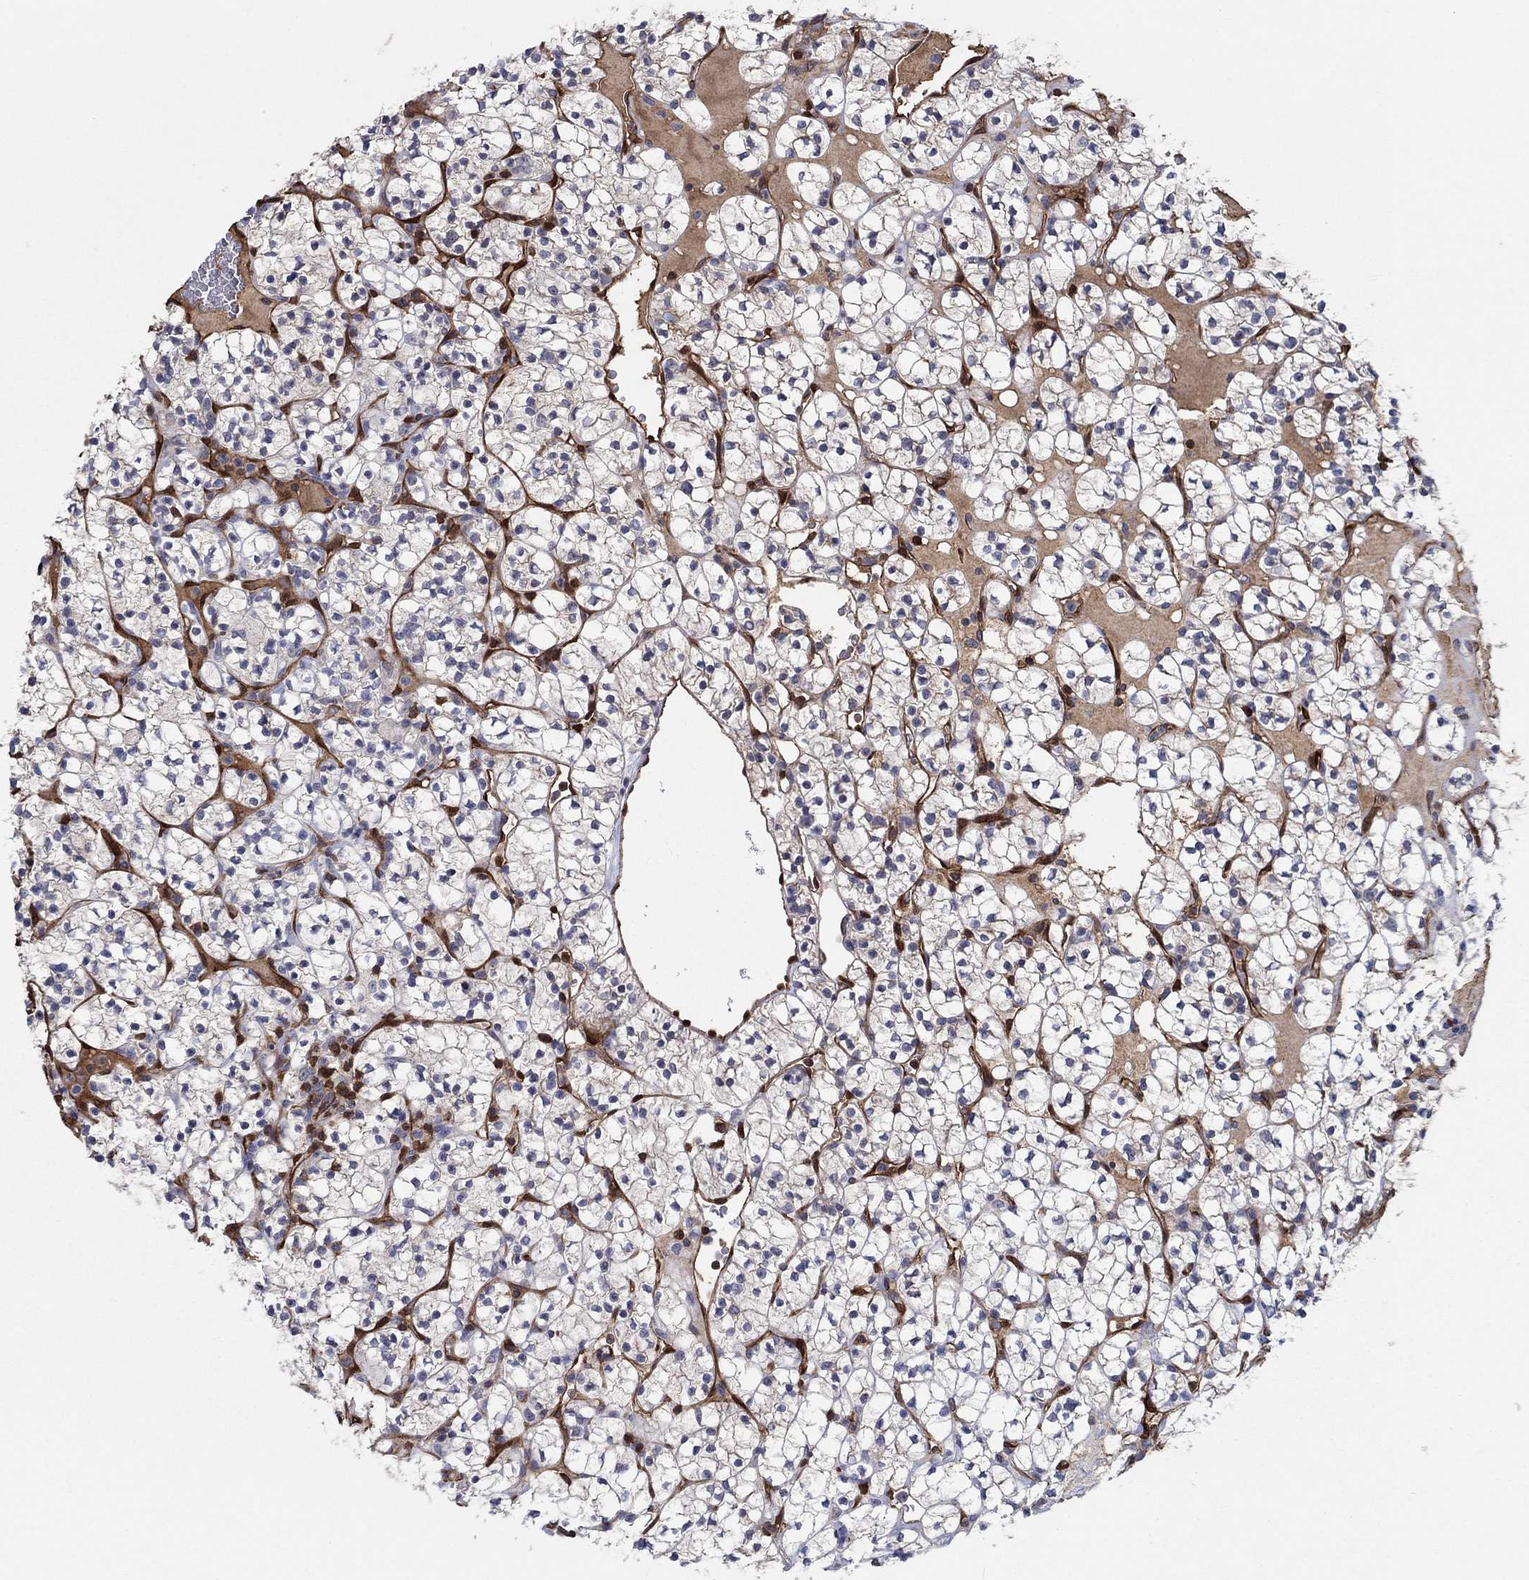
{"staining": {"intensity": "negative", "quantity": "none", "location": "none"}, "tissue": "renal cancer", "cell_type": "Tumor cells", "image_type": "cancer", "snomed": [{"axis": "morphology", "description": "Adenocarcinoma, NOS"}, {"axis": "topography", "description": "Kidney"}], "caption": "Tumor cells show no significant staining in renal cancer (adenocarcinoma). (Stains: DAB (3,3'-diaminobenzidine) immunohistochemistry with hematoxylin counter stain, Microscopy: brightfield microscopy at high magnification).", "gene": "AGFG2", "patient": {"sex": "female", "age": 89}}